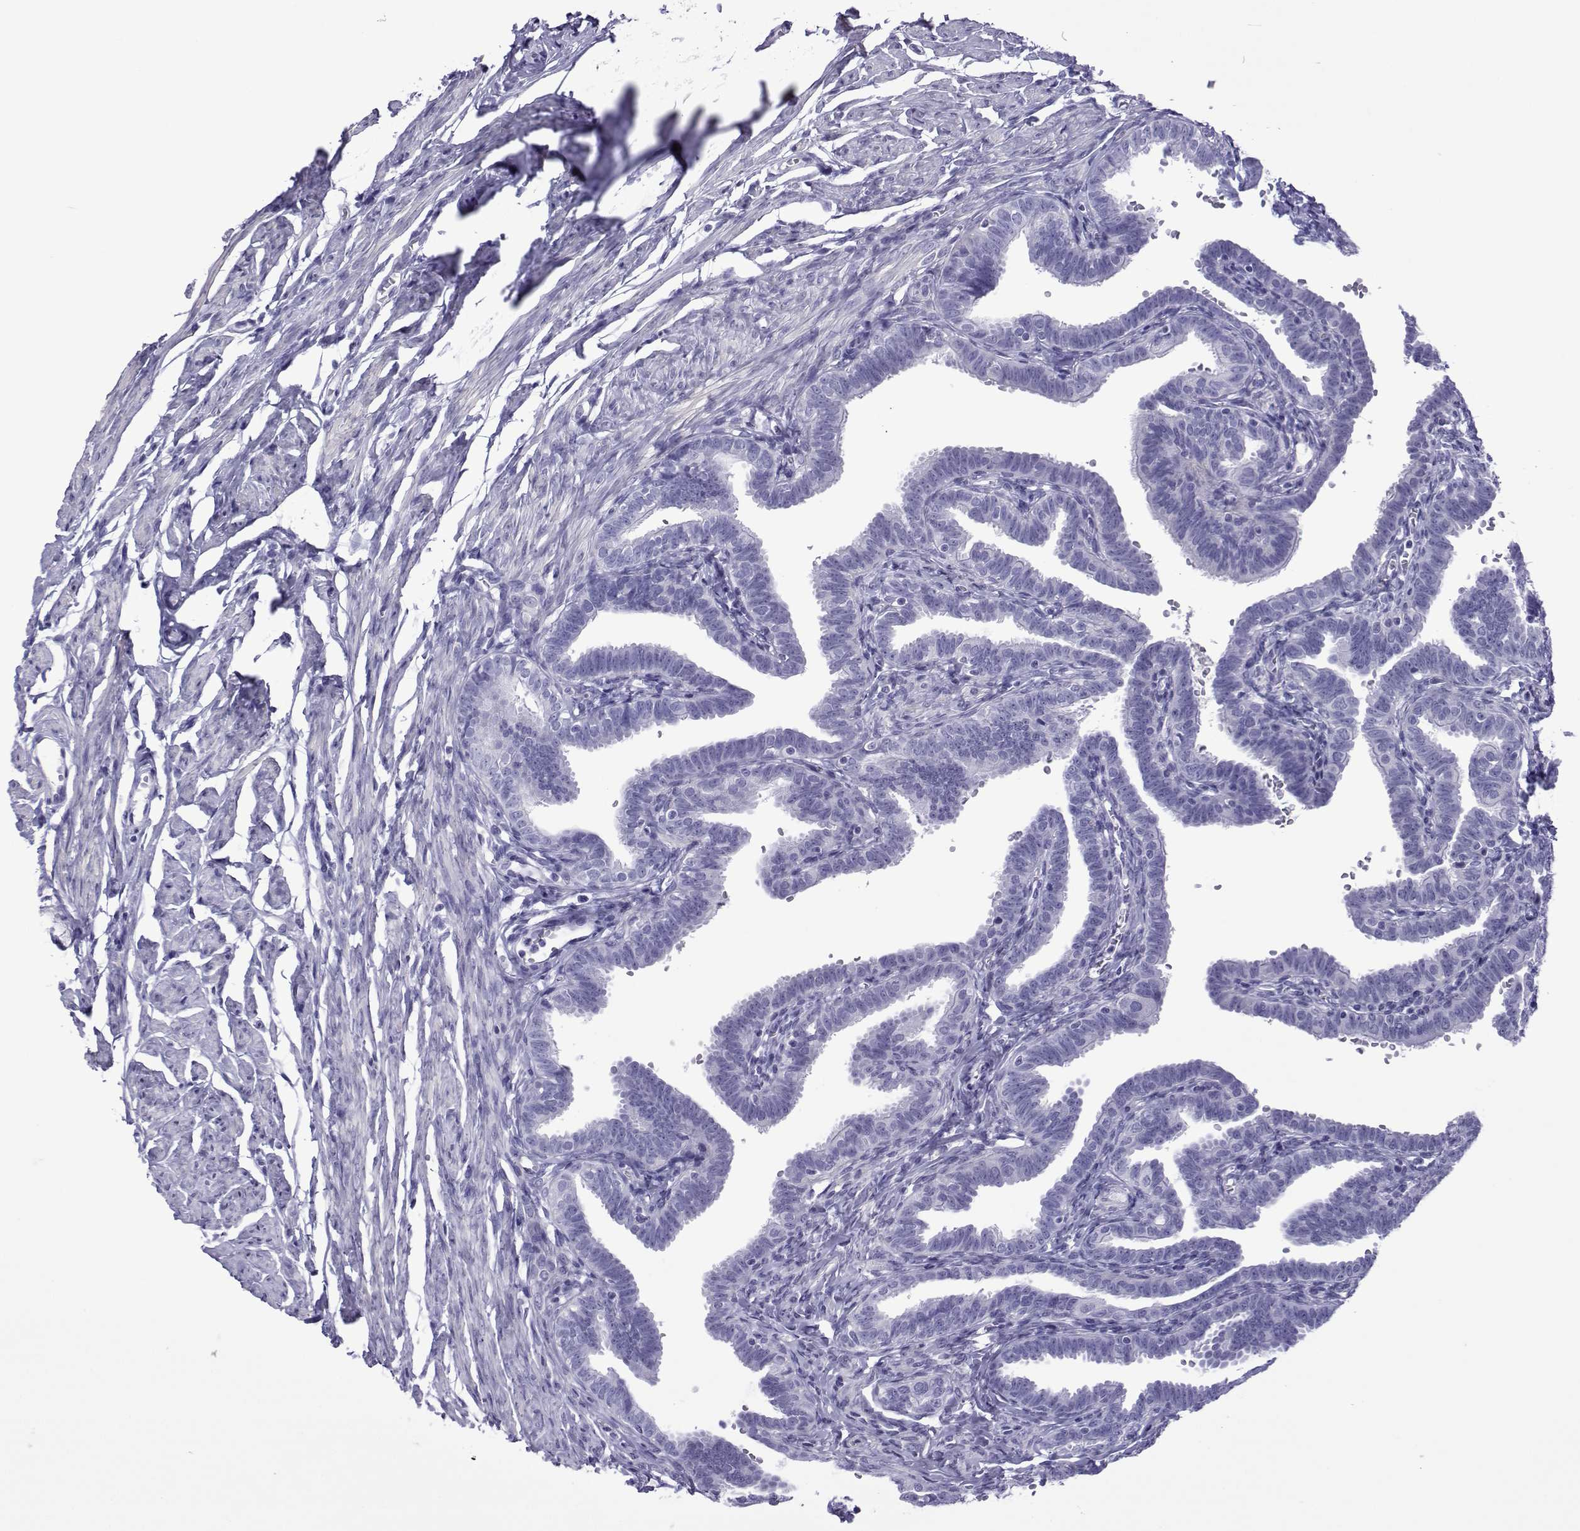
{"staining": {"intensity": "negative", "quantity": "none", "location": "none"}, "tissue": "fallopian tube", "cell_type": "Glandular cells", "image_type": "normal", "snomed": [{"axis": "morphology", "description": "Normal tissue, NOS"}, {"axis": "topography", "description": "Fallopian tube"}, {"axis": "topography", "description": "Ovary"}], "caption": "Immunohistochemistry micrograph of normal fallopian tube: human fallopian tube stained with DAB shows no significant protein positivity in glandular cells. Brightfield microscopy of IHC stained with DAB (brown) and hematoxylin (blue), captured at high magnification.", "gene": "SPANXA1", "patient": {"sex": "female", "age": 57}}